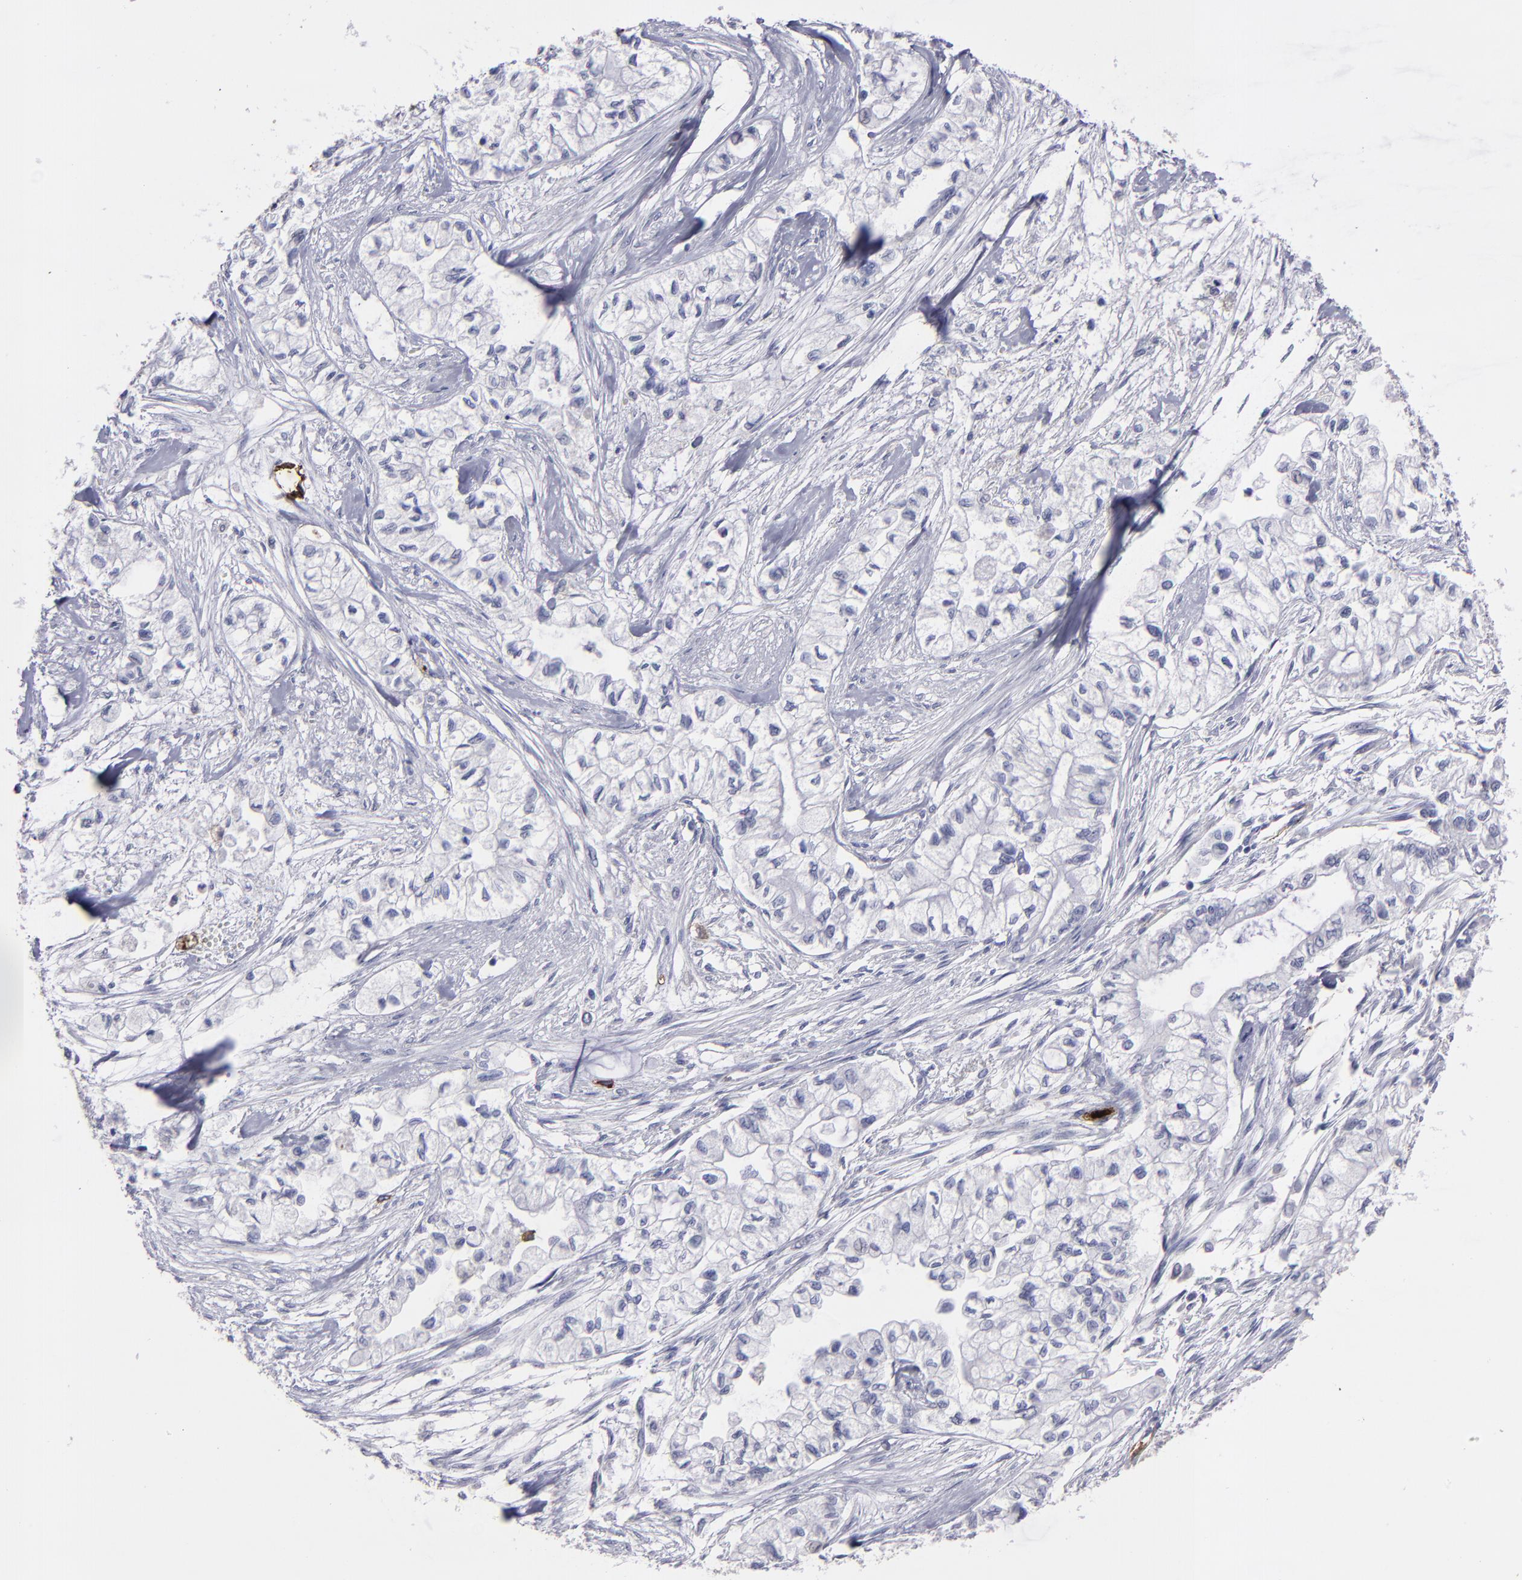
{"staining": {"intensity": "negative", "quantity": "none", "location": "none"}, "tissue": "pancreatic cancer", "cell_type": "Tumor cells", "image_type": "cancer", "snomed": [{"axis": "morphology", "description": "Adenocarcinoma, NOS"}, {"axis": "topography", "description": "Pancreas"}], "caption": "DAB (3,3'-diaminobenzidine) immunohistochemical staining of pancreatic cancer demonstrates no significant positivity in tumor cells.", "gene": "CD36", "patient": {"sex": "male", "age": 79}}